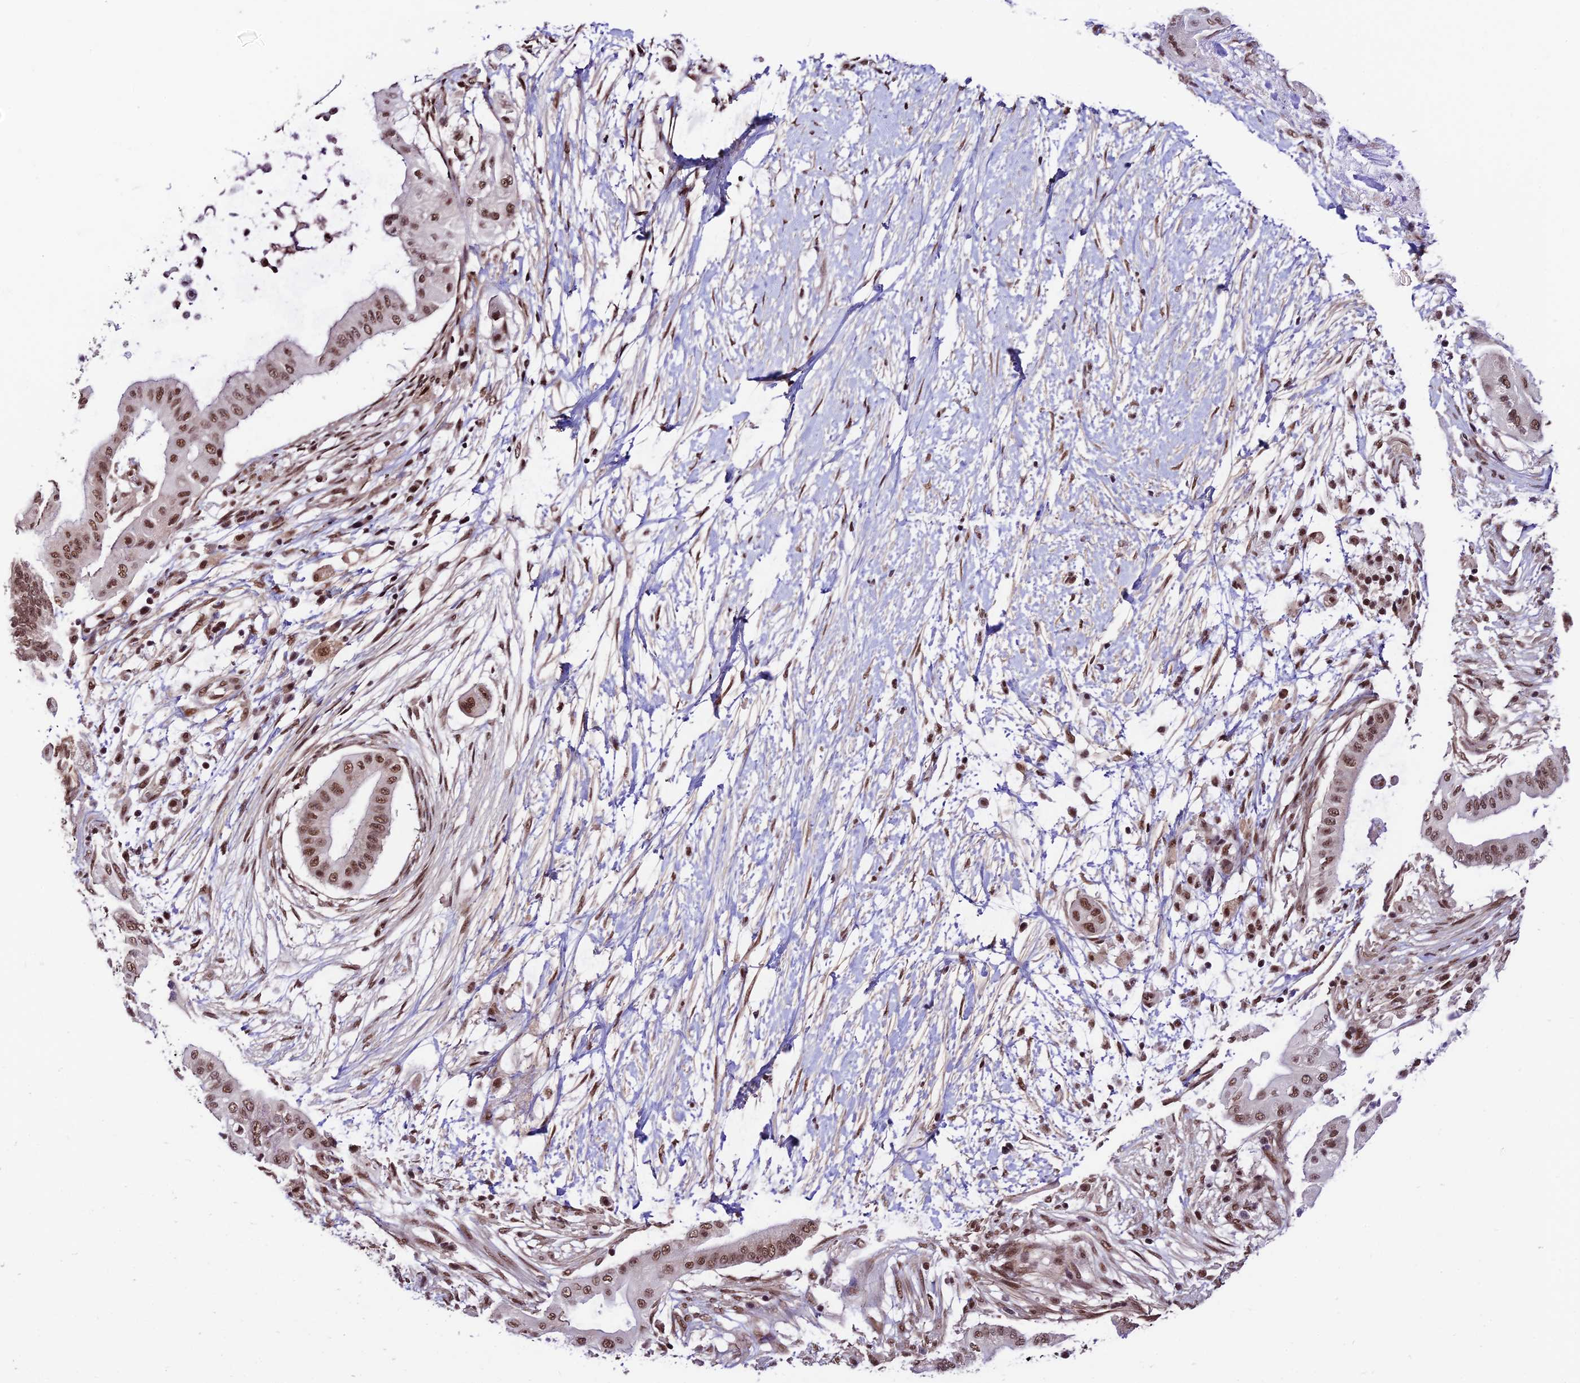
{"staining": {"intensity": "moderate", "quantity": ">75%", "location": "nuclear"}, "tissue": "pancreatic cancer", "cell_type": "Tumor cells", "image_type": "cancer", "snomed": [{"axis": "morphology", "description": "Adenocarcinoma, NOS"}, {"axis": "topography", "description": "Pancreas"}], "caption": "This micrograph shows immunohistochemistry staining of human pancreatic cancer, with medium moderate nuclear expression in approximately >75% of tumor cells.", "gene": "RBM42", "patient": {"sex": "male", "age": 68}}